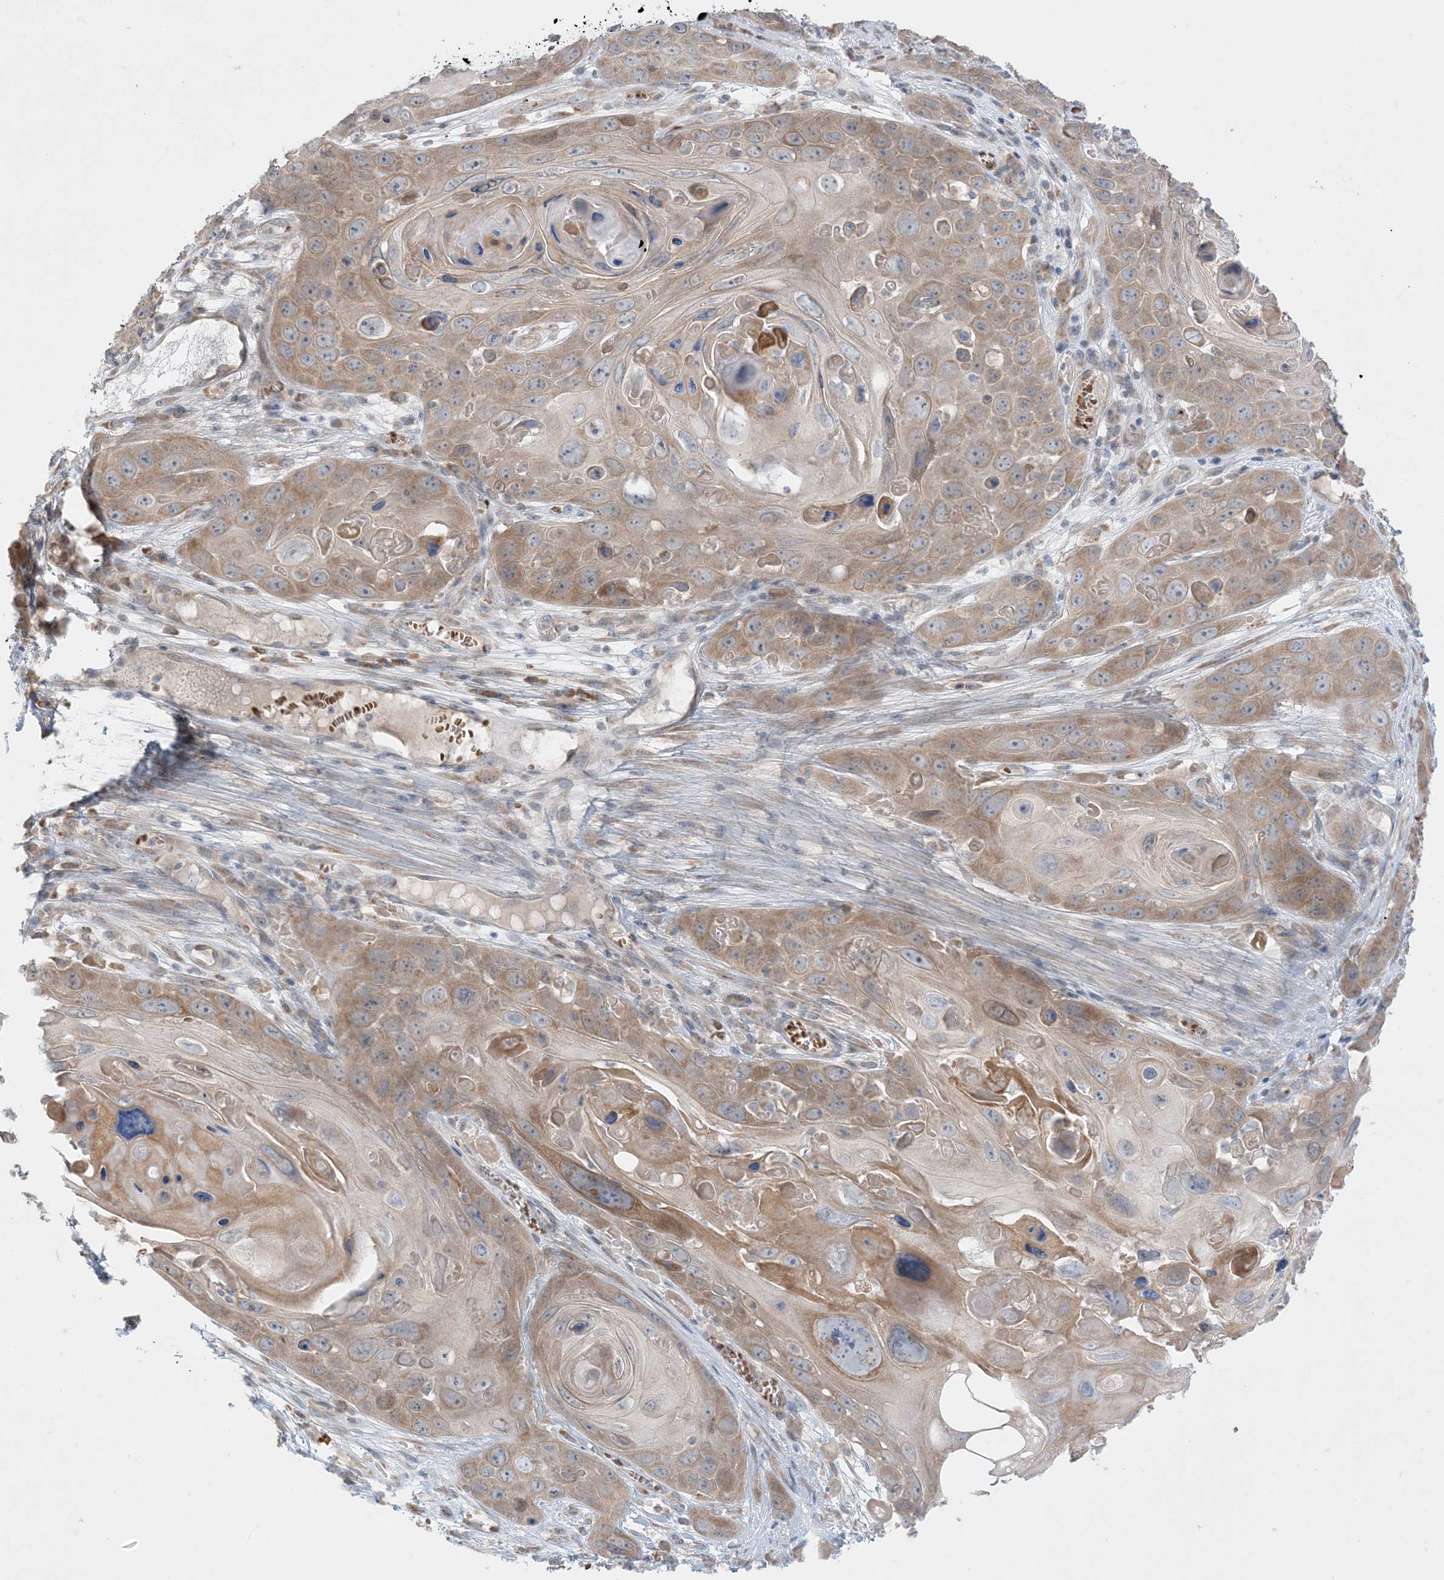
{"staining": {"intensity": "moderate", "quantity": ">75%", "location": "cytoplasmic/membranous"}, "tissue": "skin cancer", "cell_type": "Tumor cells", "image_type": "cancer", "snomed": [{"axis": "morphology", "description": "Squamous cell carcinoma, NOS"}, {"axis": "topography", "description": "Skin"}], "caption": "Immunohistochemistry (IHC) staining of skin cancer, which reveals medium levels of moderate cytoplasmic/membranous expression in approximately >75% of tumor cells indicating moderate cytoplasmic/membranous protein positivity. The staining was performed using DAB (3,3'-diaminobenzidine) (brown) for protein detection and nuclei were counterstained in hematoxylin (blue).", "gene": "MMGT1", "patient": {"sex": "male", "age": 55}}